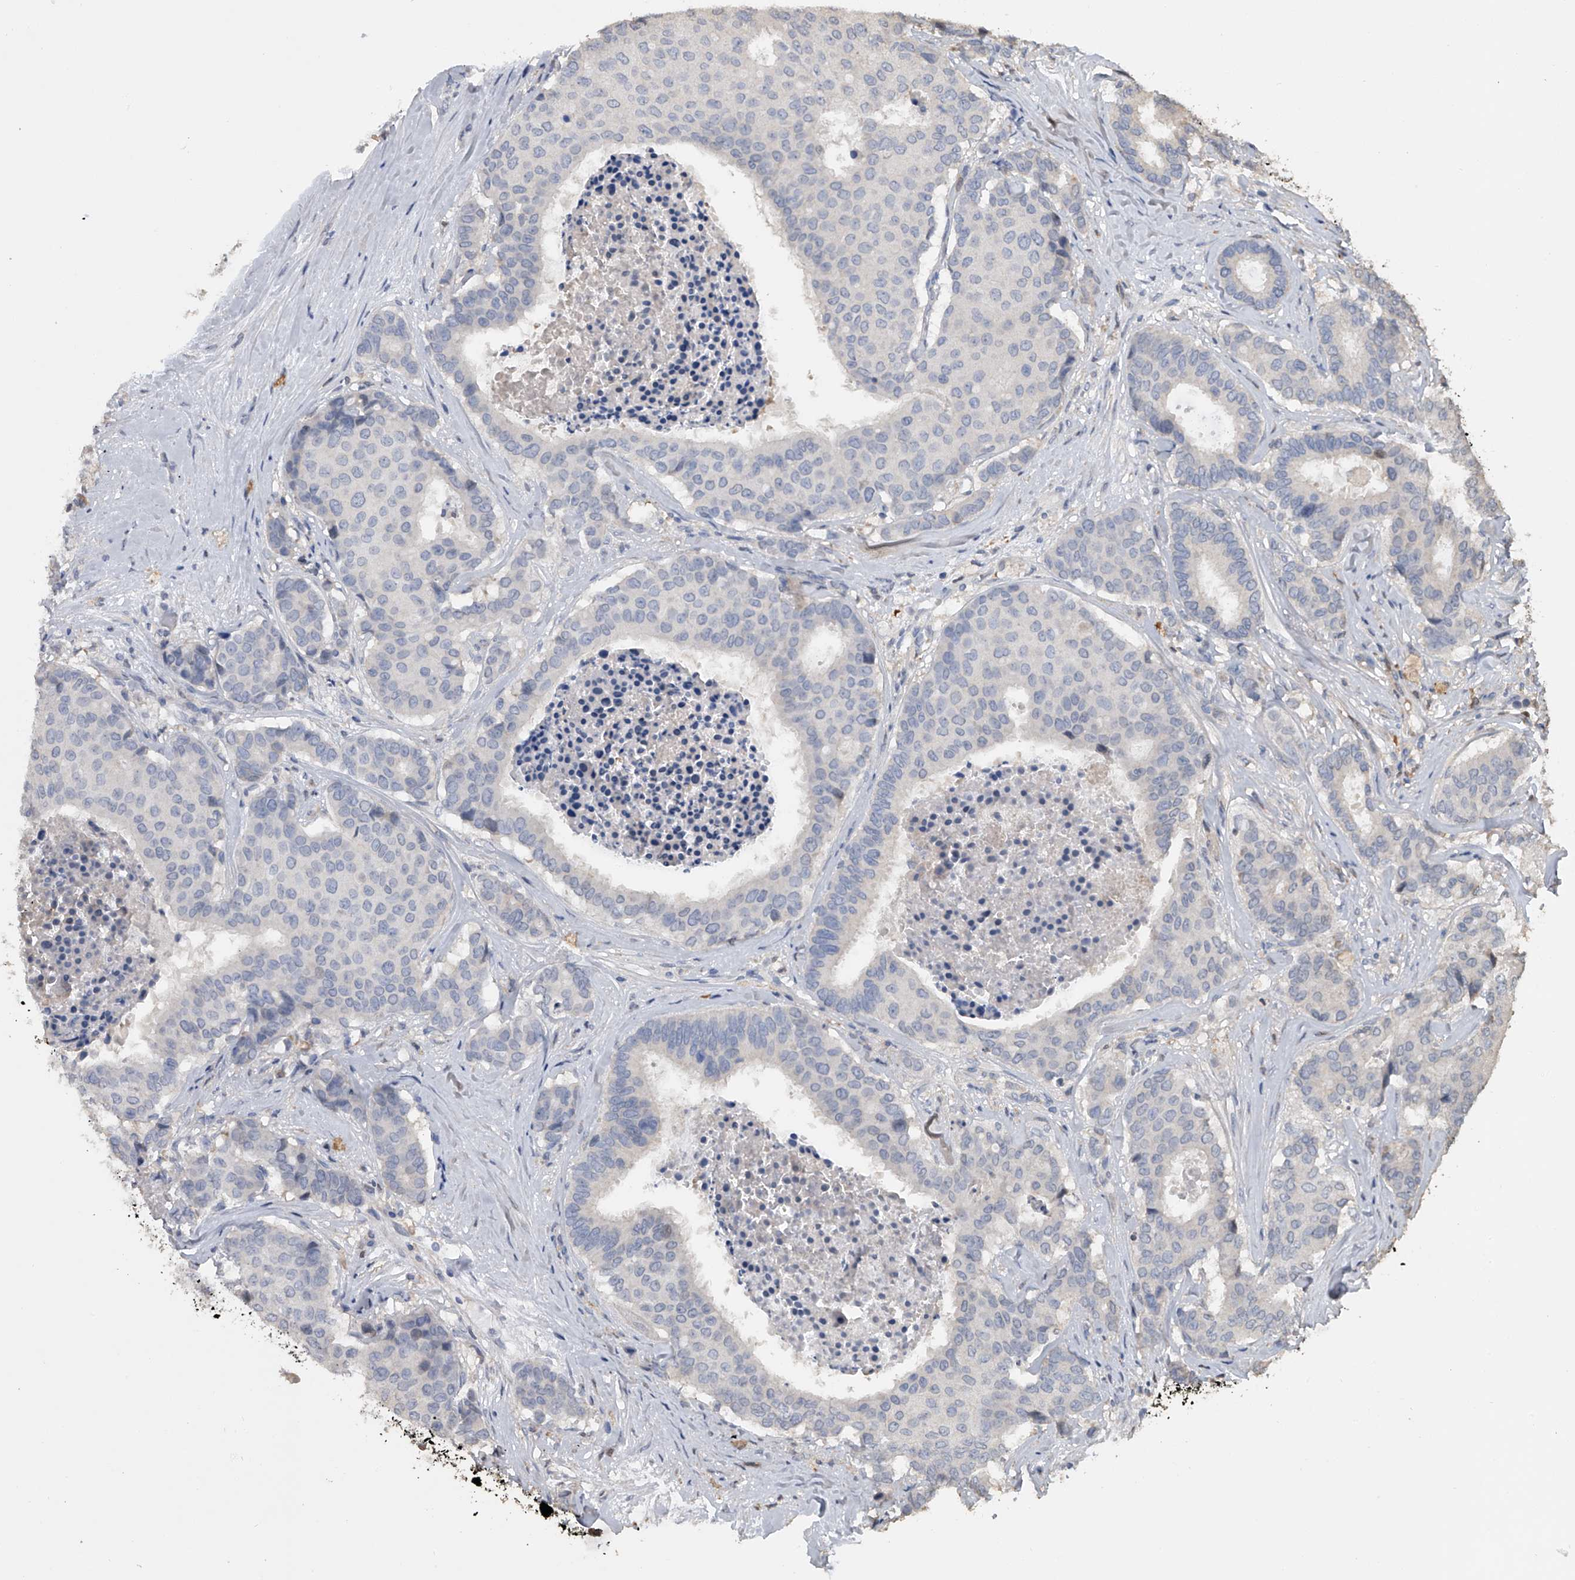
{"staining": {"intensity": "negative", "quantity": "none", "location": "none"}, "tissue": "breast cancer", "cell_type": "Tumor cells", "image_type": "cancer", "snomed": [{"axis": "morphology", "description": "Duct carcinoma"}, {"axis": "topography", "description": "Breast"}], "caption": "The immunohistochemistry photomicrograph has no significant positivity in tumor cells of breast cancer tissue.", "gene": "DOCK9", "patient": {"sex": "female", "age": 75}}